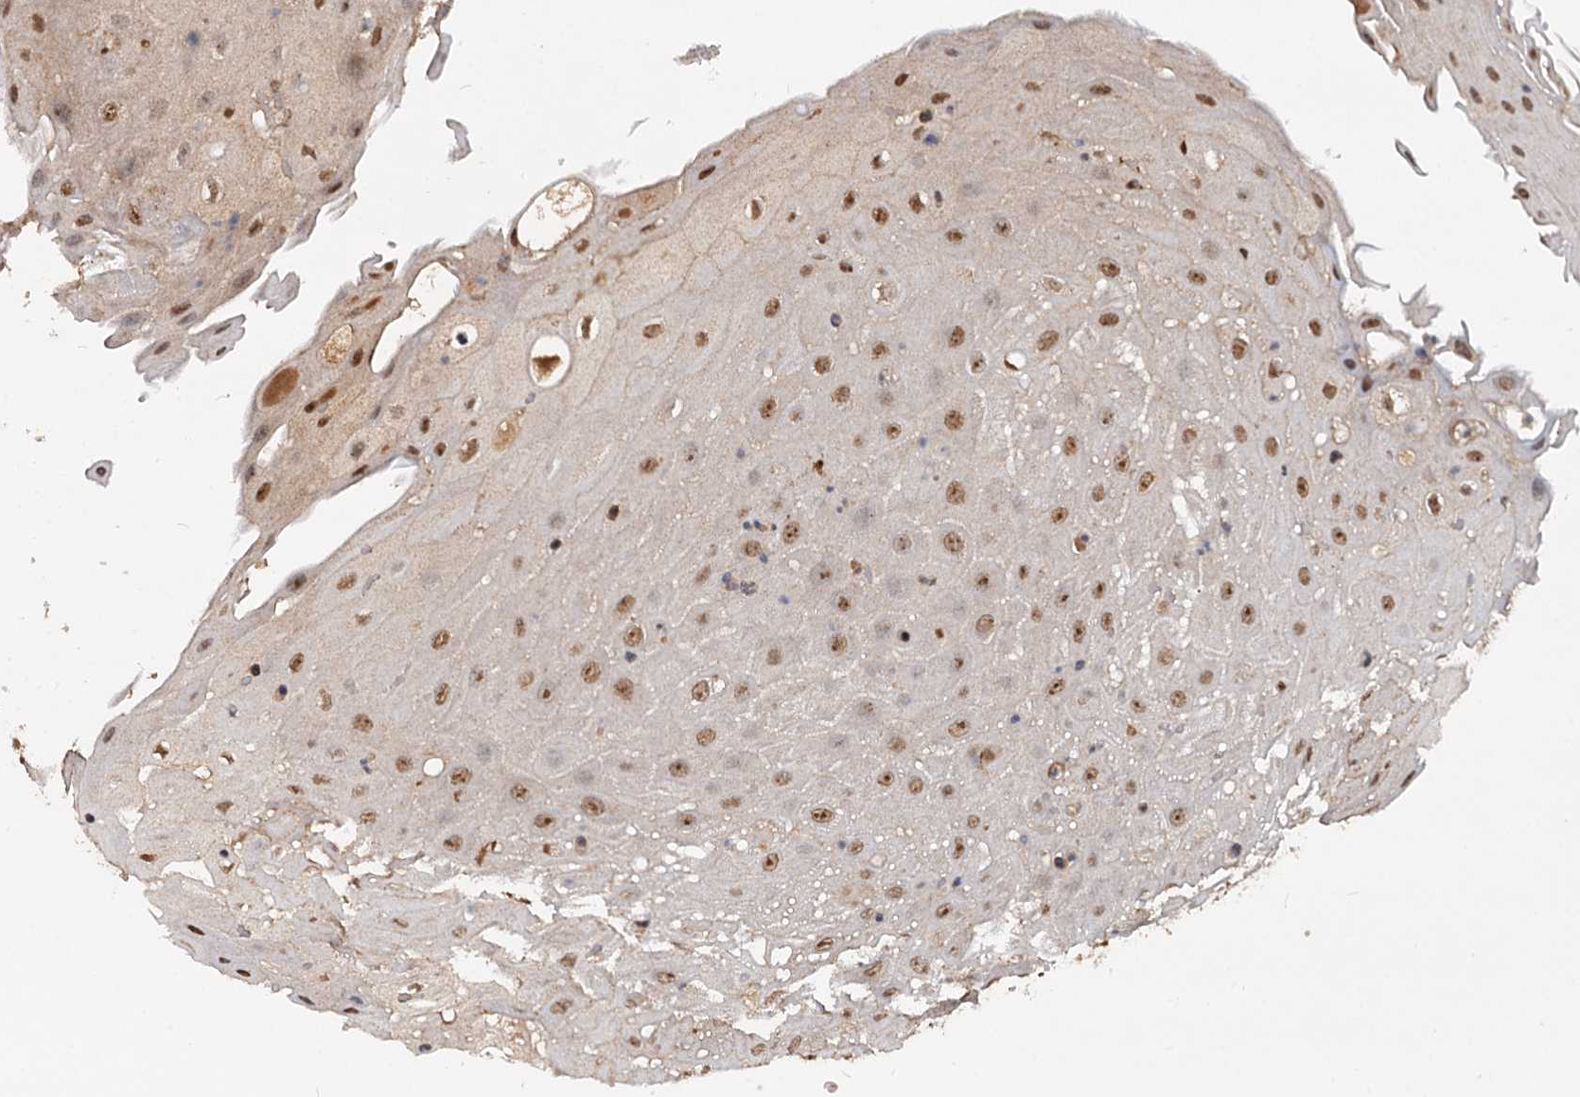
{"staining": {"intensity": "moderate", "quantity": ">75%", "location": "nuclear"}, "tissue": "oral mucosa", "cell_type": "Squamous epithelial cells", "image_type": "normal", "snomed": [{"axis": "morphology", "description": "Normal tissue, NOS"}, {"axis": "topography", "description": "Skeletal muscle"}, {"axis": "topography", "description": "Oral tissue"}, {"axis": "topography", "description": "Salivary gland"}, {"axis": "topography", "description": "Peripheral nerve tissue"}], "caption": "IHC staining of normal oral mucosa, which demonstrates medium levels of moderate nuclear positivity in about >75% of squamous epithelial cells indicating moderate nuclear protein expression. The staining was performed using DAB (brown) for protein detection and nuclei were counterstained in hematoxylin (blue).", "gene": "FAM216B", "patient": {"sex": "male", "age": 54}}